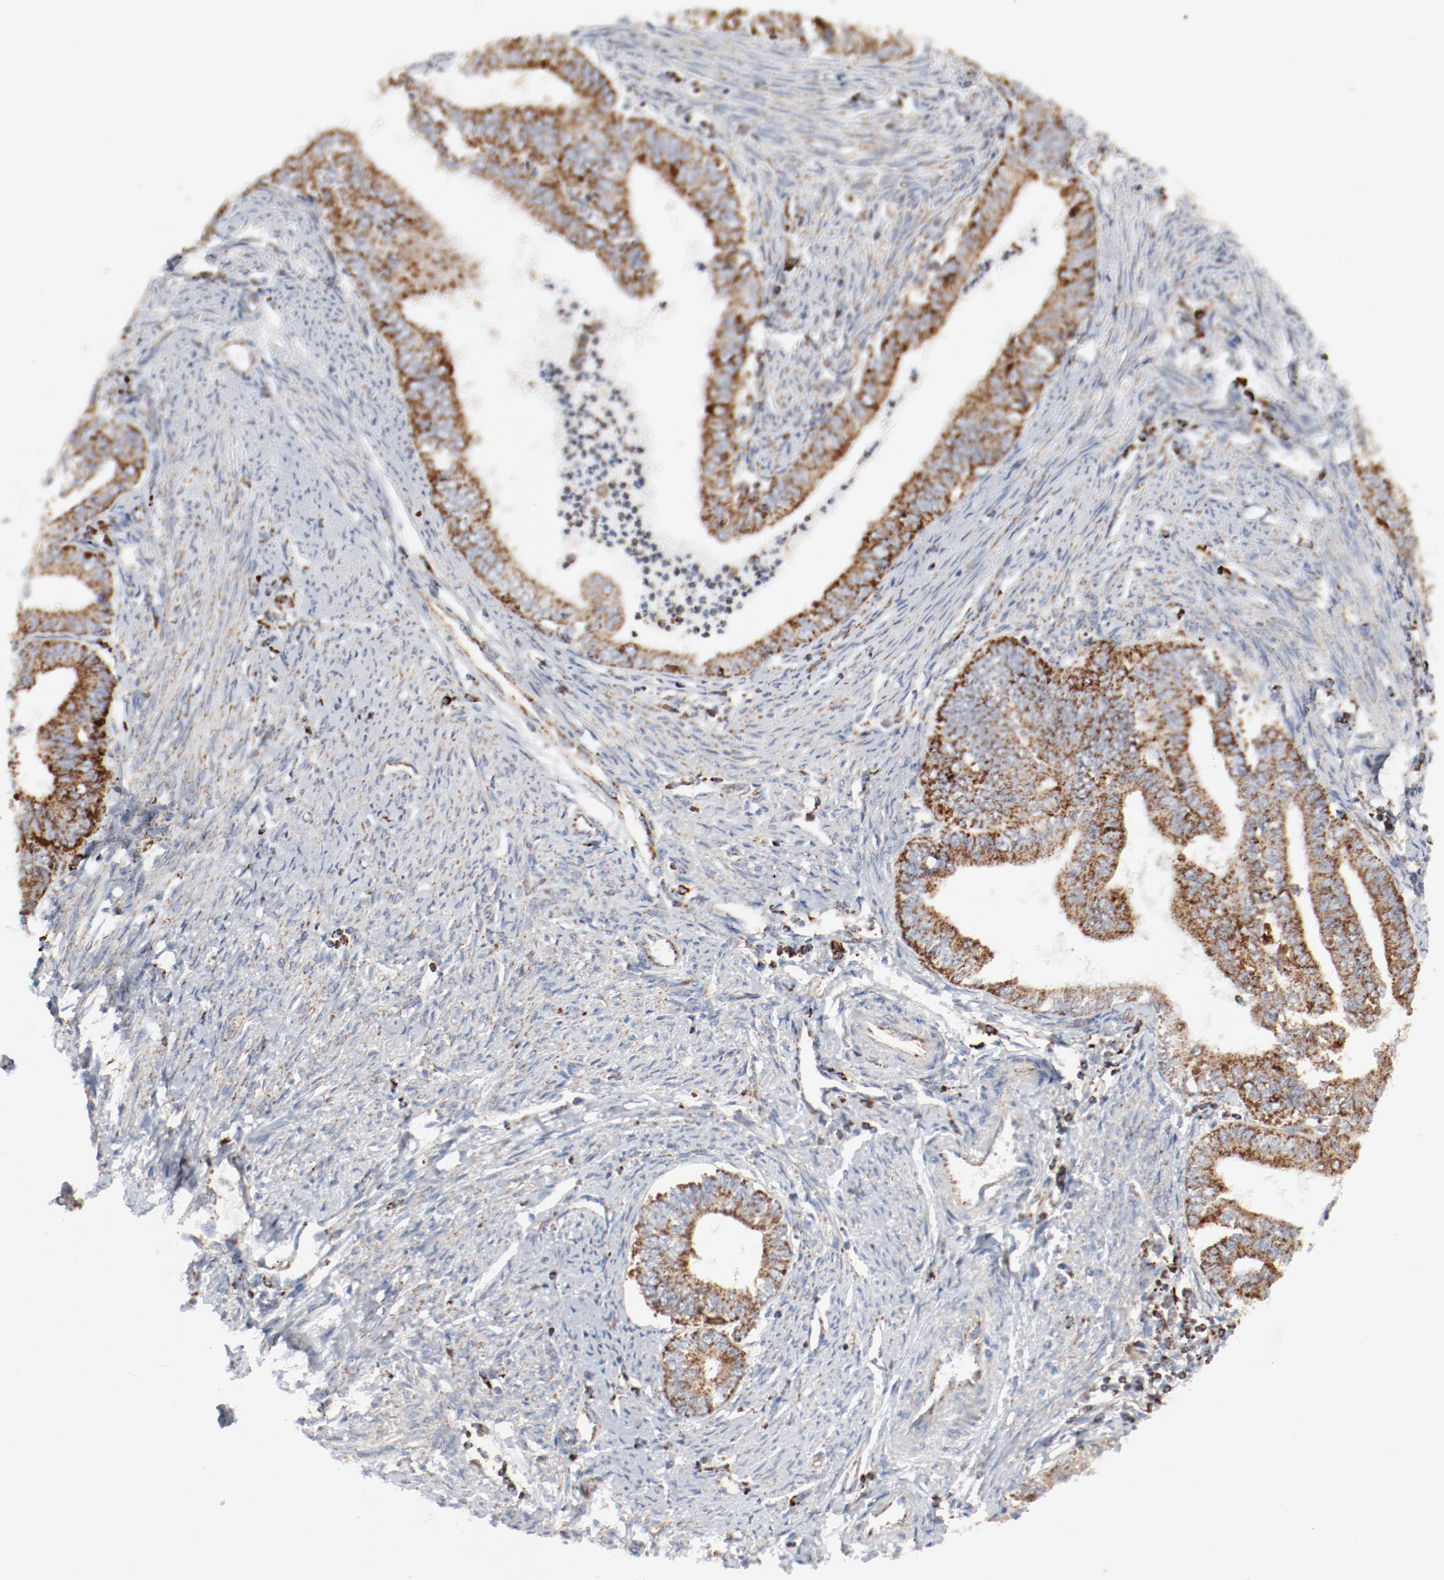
{"staining": {"intensity": "moderate", "quantity": ">75%", "location": "cytoplasmic/membranous"}, "tissue": "endometrial cancer", "cell_type": "Tumor cells", "image_type": "cancer", "snomed": [{"axis": "morphology", "description": "Adenocarcinoma, NOS"}, {"axis": "topography", "description": "Endometrium"}], "caption": "Human endometrial cancer stained with a protein marker displays moderate staining in tumor cells.", "gene": "SETD3", "patient": {"sex": "female", "age": 66}}